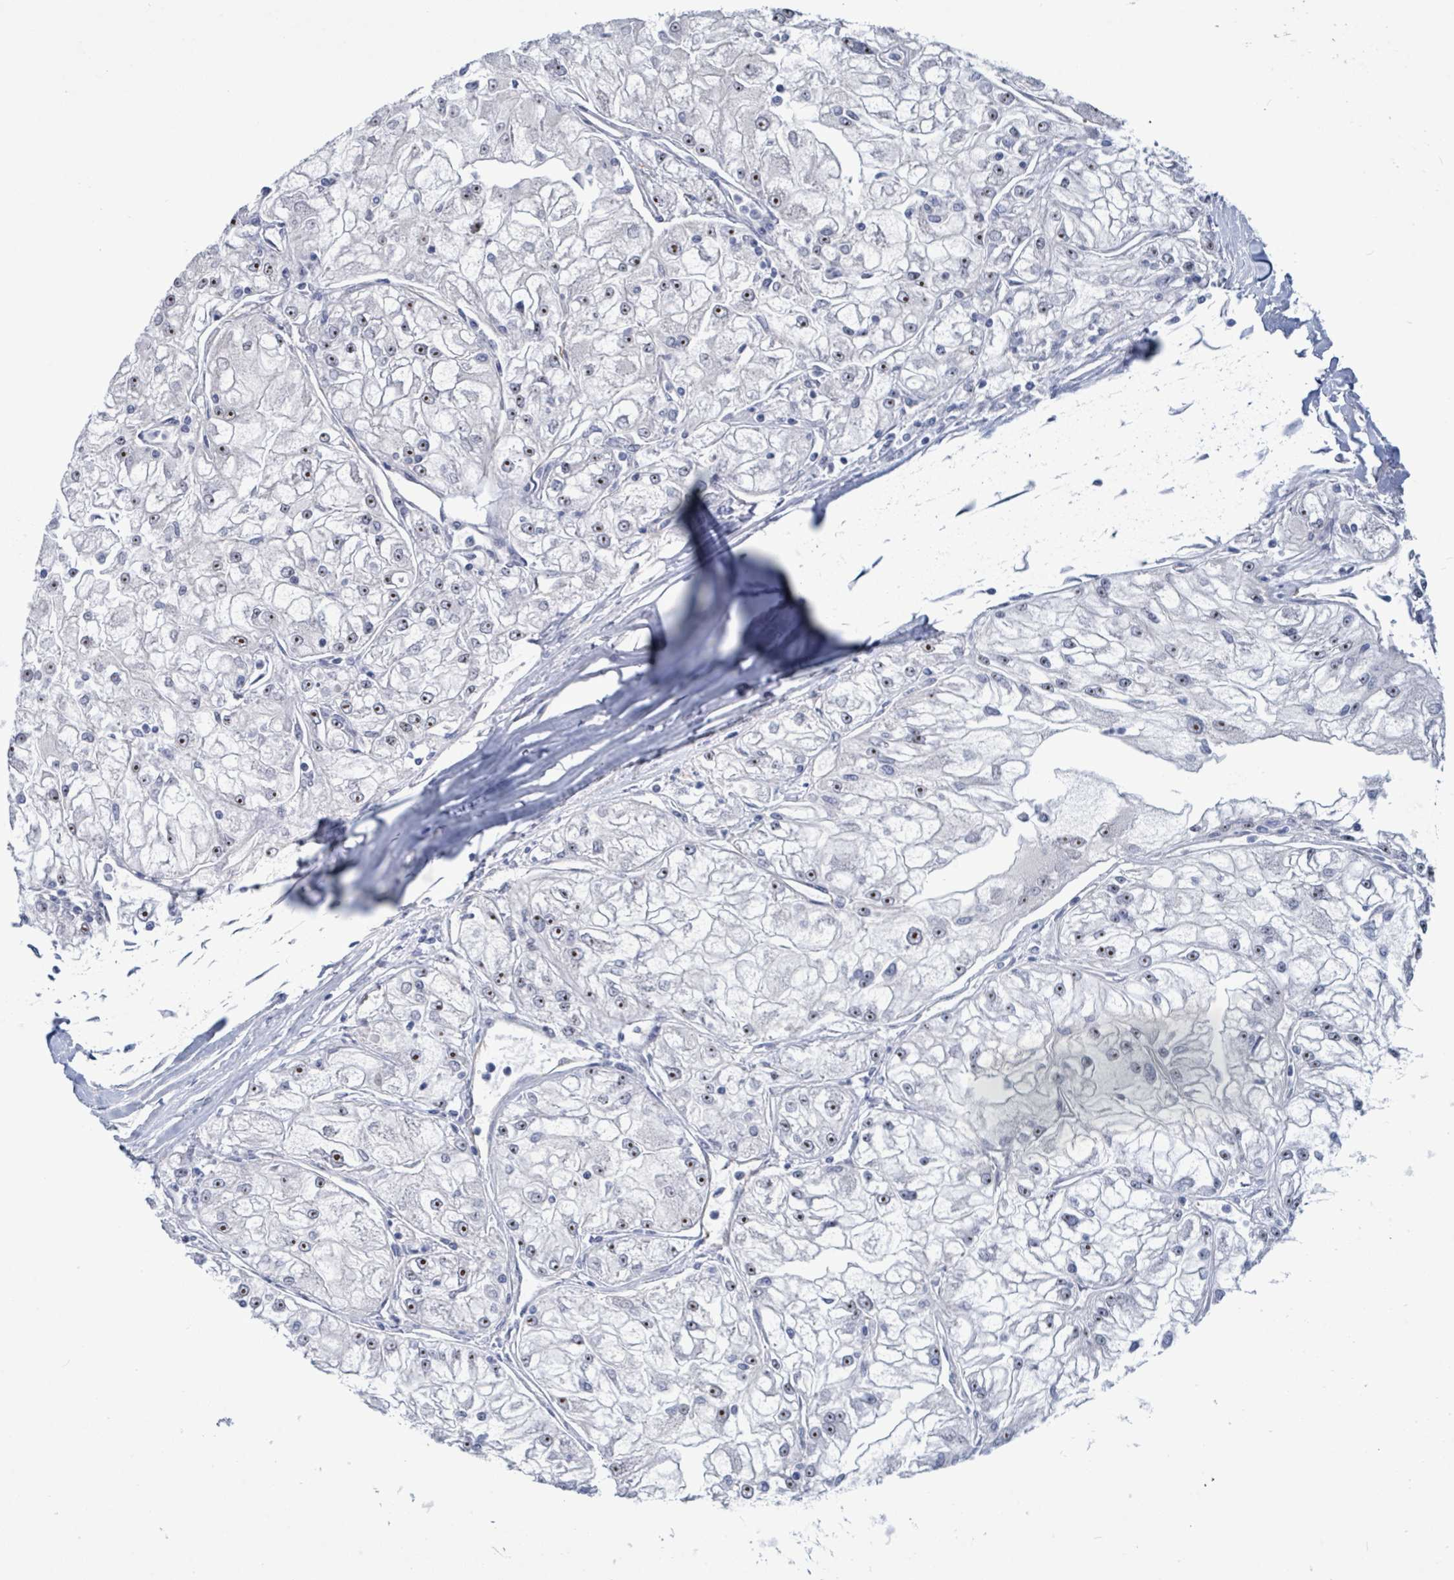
{"staining": {"intensity": "moderate", "quantity": ">75%", "location": "nuclear"}, "tissue": "renal cancer", "cell_type": "Tumor cells", "image_type": "cancer", "snomed": [{"axis": "morphology", "description": "Adenocarcinoma, NOS"}, {"axis": "topography", "description": "Kidney"}], "caption": "A medium amount of moderate nuclear staining is appreciated in approximately >75% of tumor cells in adenocarcinoma (renal) tissue.", "gene": "RRN3", "patient": {"sex": "female", "age": 72}}